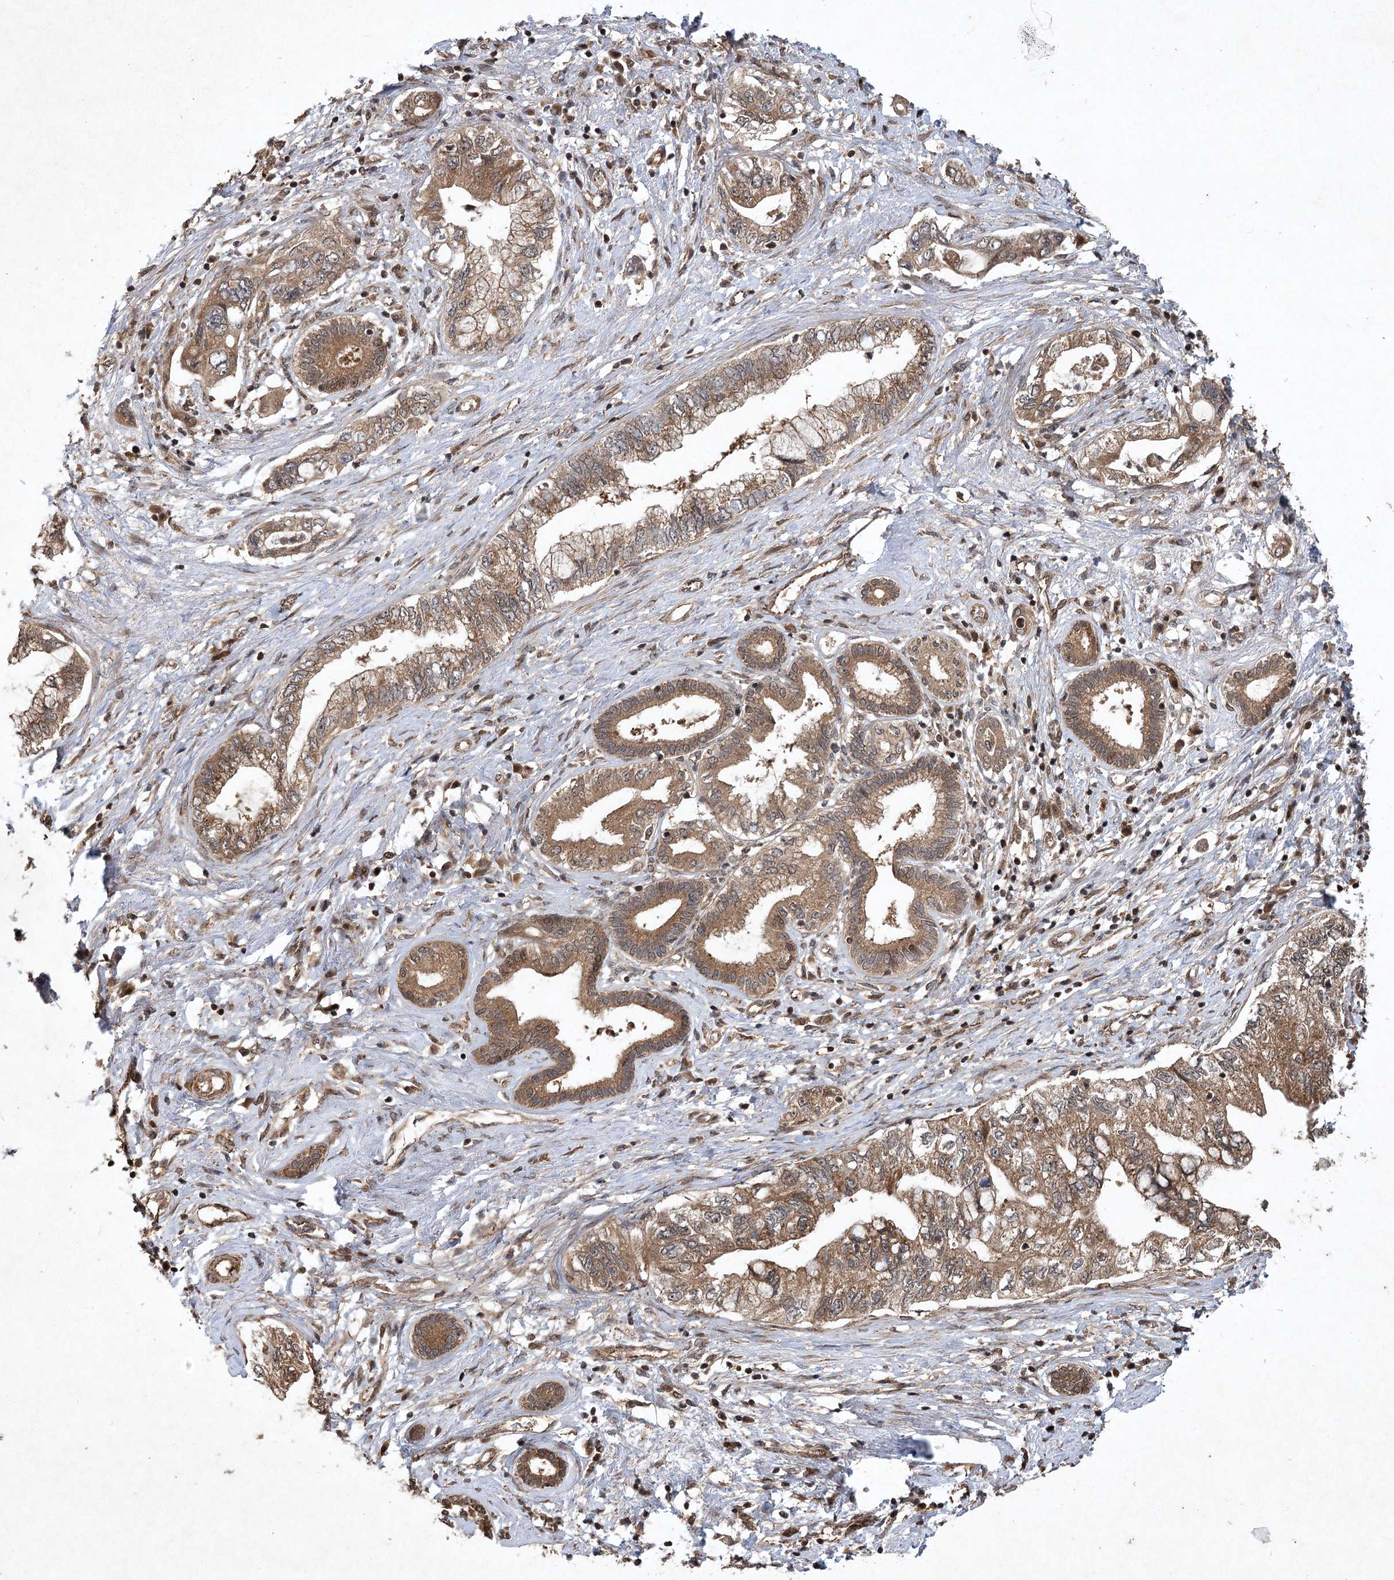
{"staining": {"intensity": "moderate", "quantity": ">75%", "location": "cytoplasmic/membranous"}, "tissue": "pancreatic cancer", "cell_type": "Tumor cells", "image_type": "cancer", "snomed": [{"axis": "morphology", "description": "Adenocarcinoma, NOS"}, {"axis": "topography", "description": "Pancreas"}], "caption": "Tumor cells exhibit medium levels of moderate cytoplasmic/membranous staining in about >75% of cells in adenocarcinoma (pancreatic).", "gene": "INSIG2", "patient": {"sex": "female", "age": 73}}